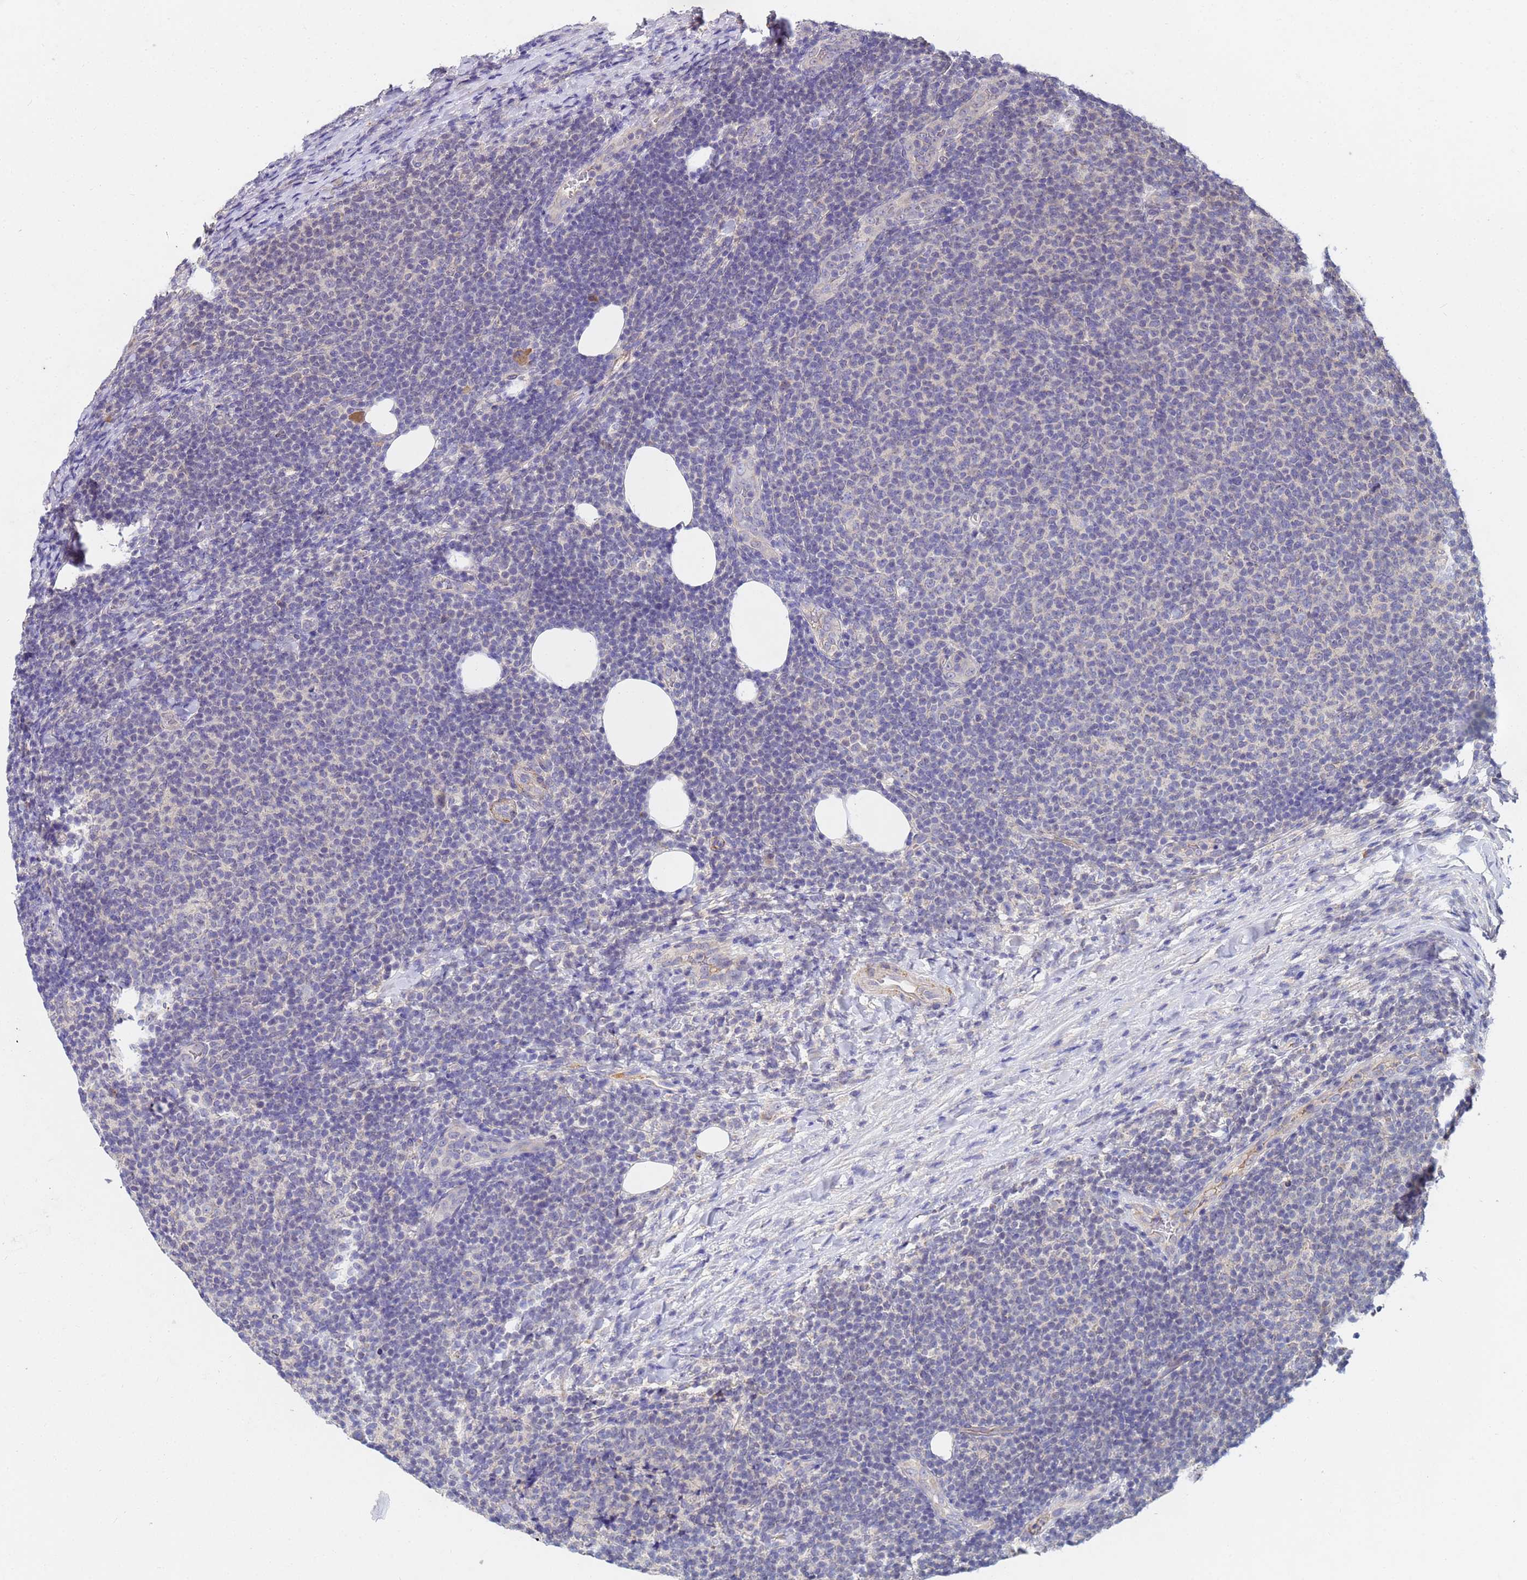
{"staining": {"intensity": "negative", "quantity": "none", "location": "none"}, "tissue": "lymphoma", "cell_type": "Tumor cells", "image_type": "cancer", "snomed": [{"axis": "morphology", "description": "Malignant lymphoma, non-Hodgkin's type, Low grade"}, {"axis": "topography", "description": "Lymph node"}], "caption": "Human malignant lymphoma, non-Hodgkin's type (low-grade) stained for a protein using IHC reveals no staining in tumor cells.", "gene": "C5orf34", "patient": {"sex": "male", "age": 66}}